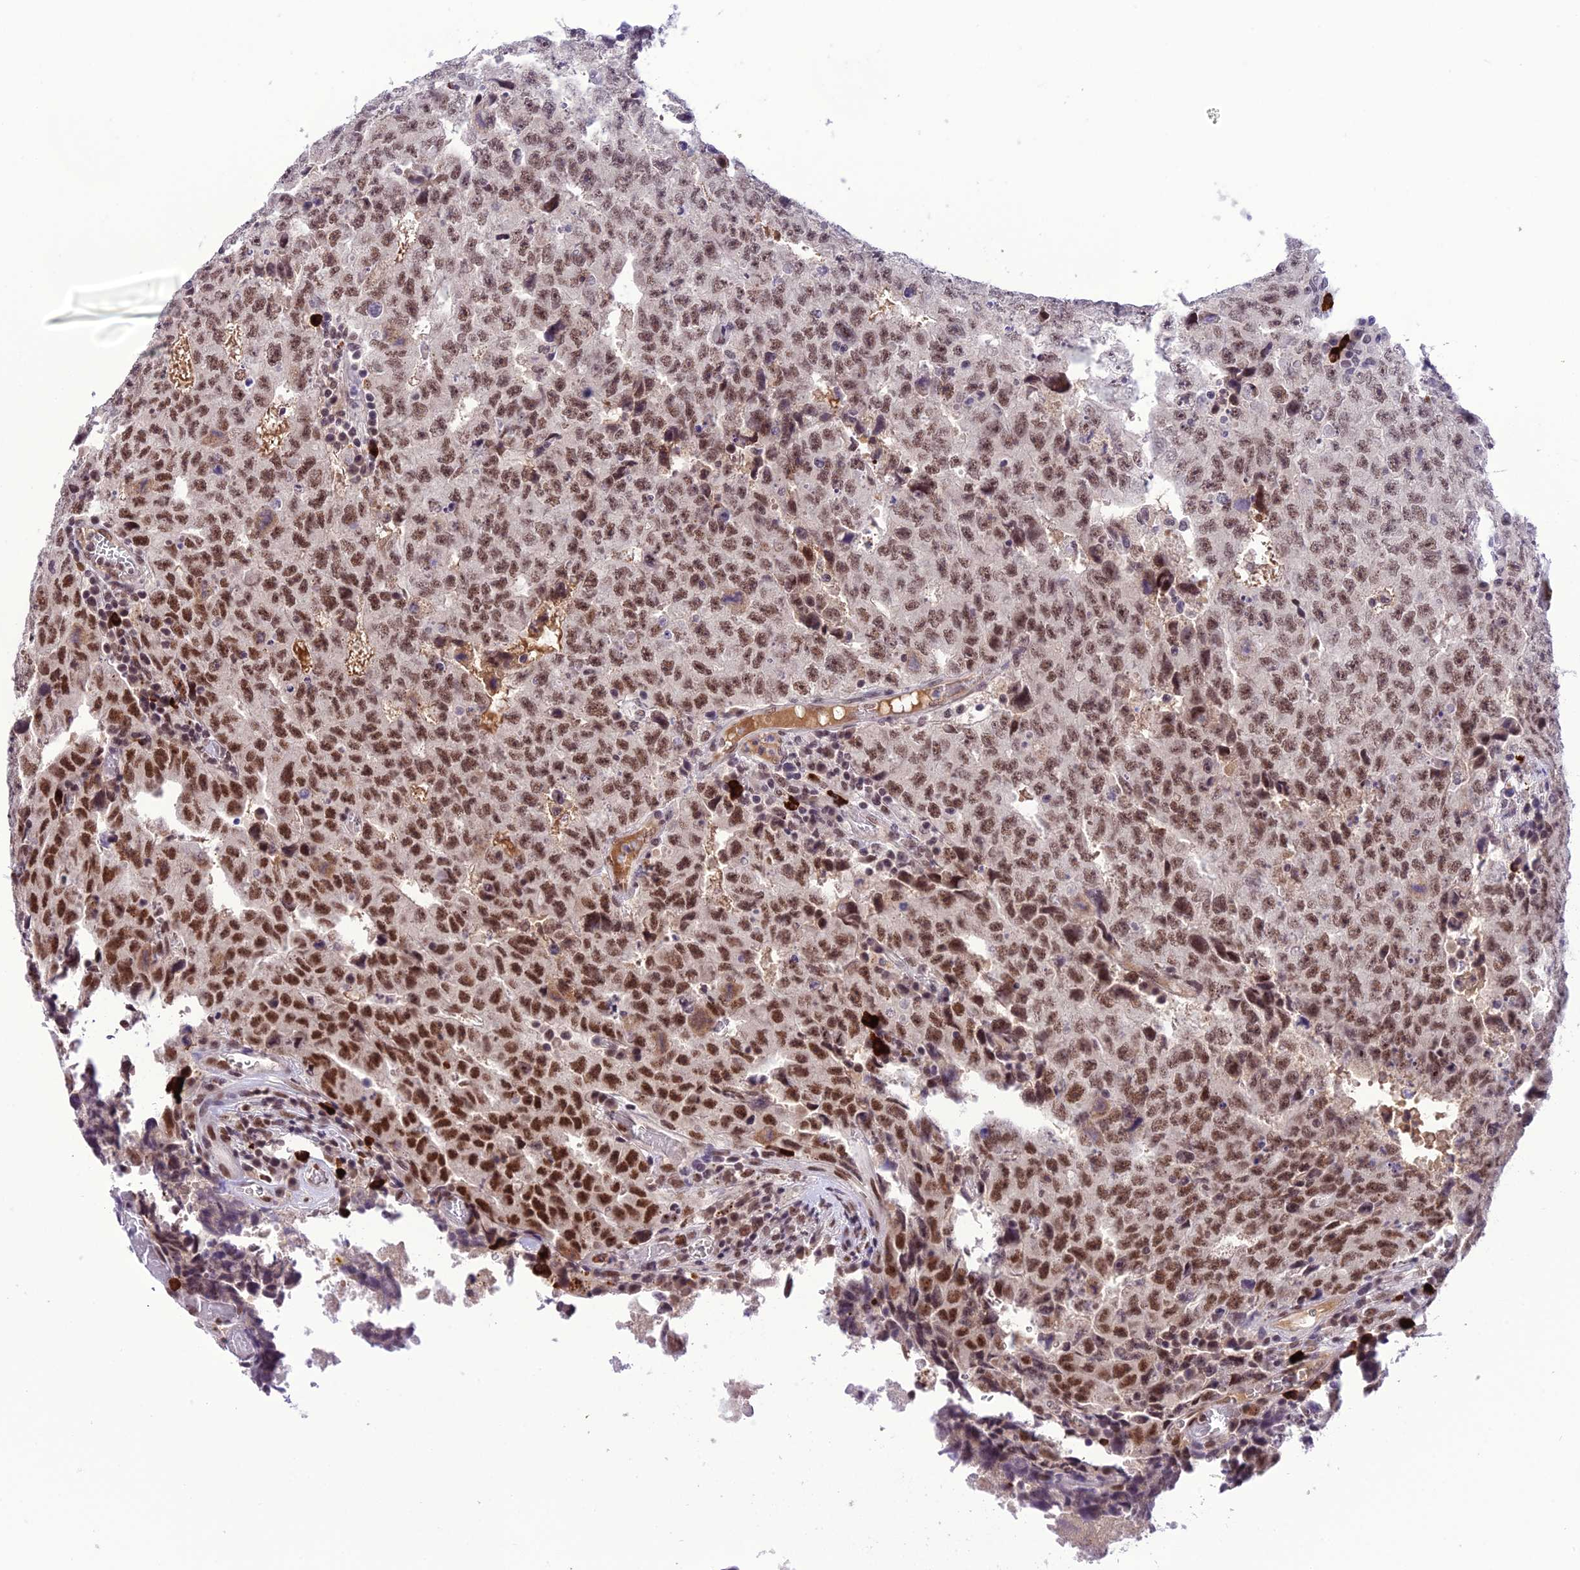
{"staining": {"intensity": "strong", "quantity": "25%-75%", "location": "nuclear"}, "tissue": "testis cancer", "cell_type": "Tumor cells", "image_type": "cancer", "snomed": [{"axis": "morphology", "description": "Necrosis, NOS"}, {"axis": "morphology", "description": "Carcinoma, Embryonal, NOS"}, {"axis": "topography", "description": "Testis"}], "caption": "Embryonal carcinoma (testis) stained for a protein (brown) displays strong nuclear positive positivity in approximately 25%-75% of tumor cells.", "gene": "SH3RF3", "patient": {"sex": "male", "age": 19}}